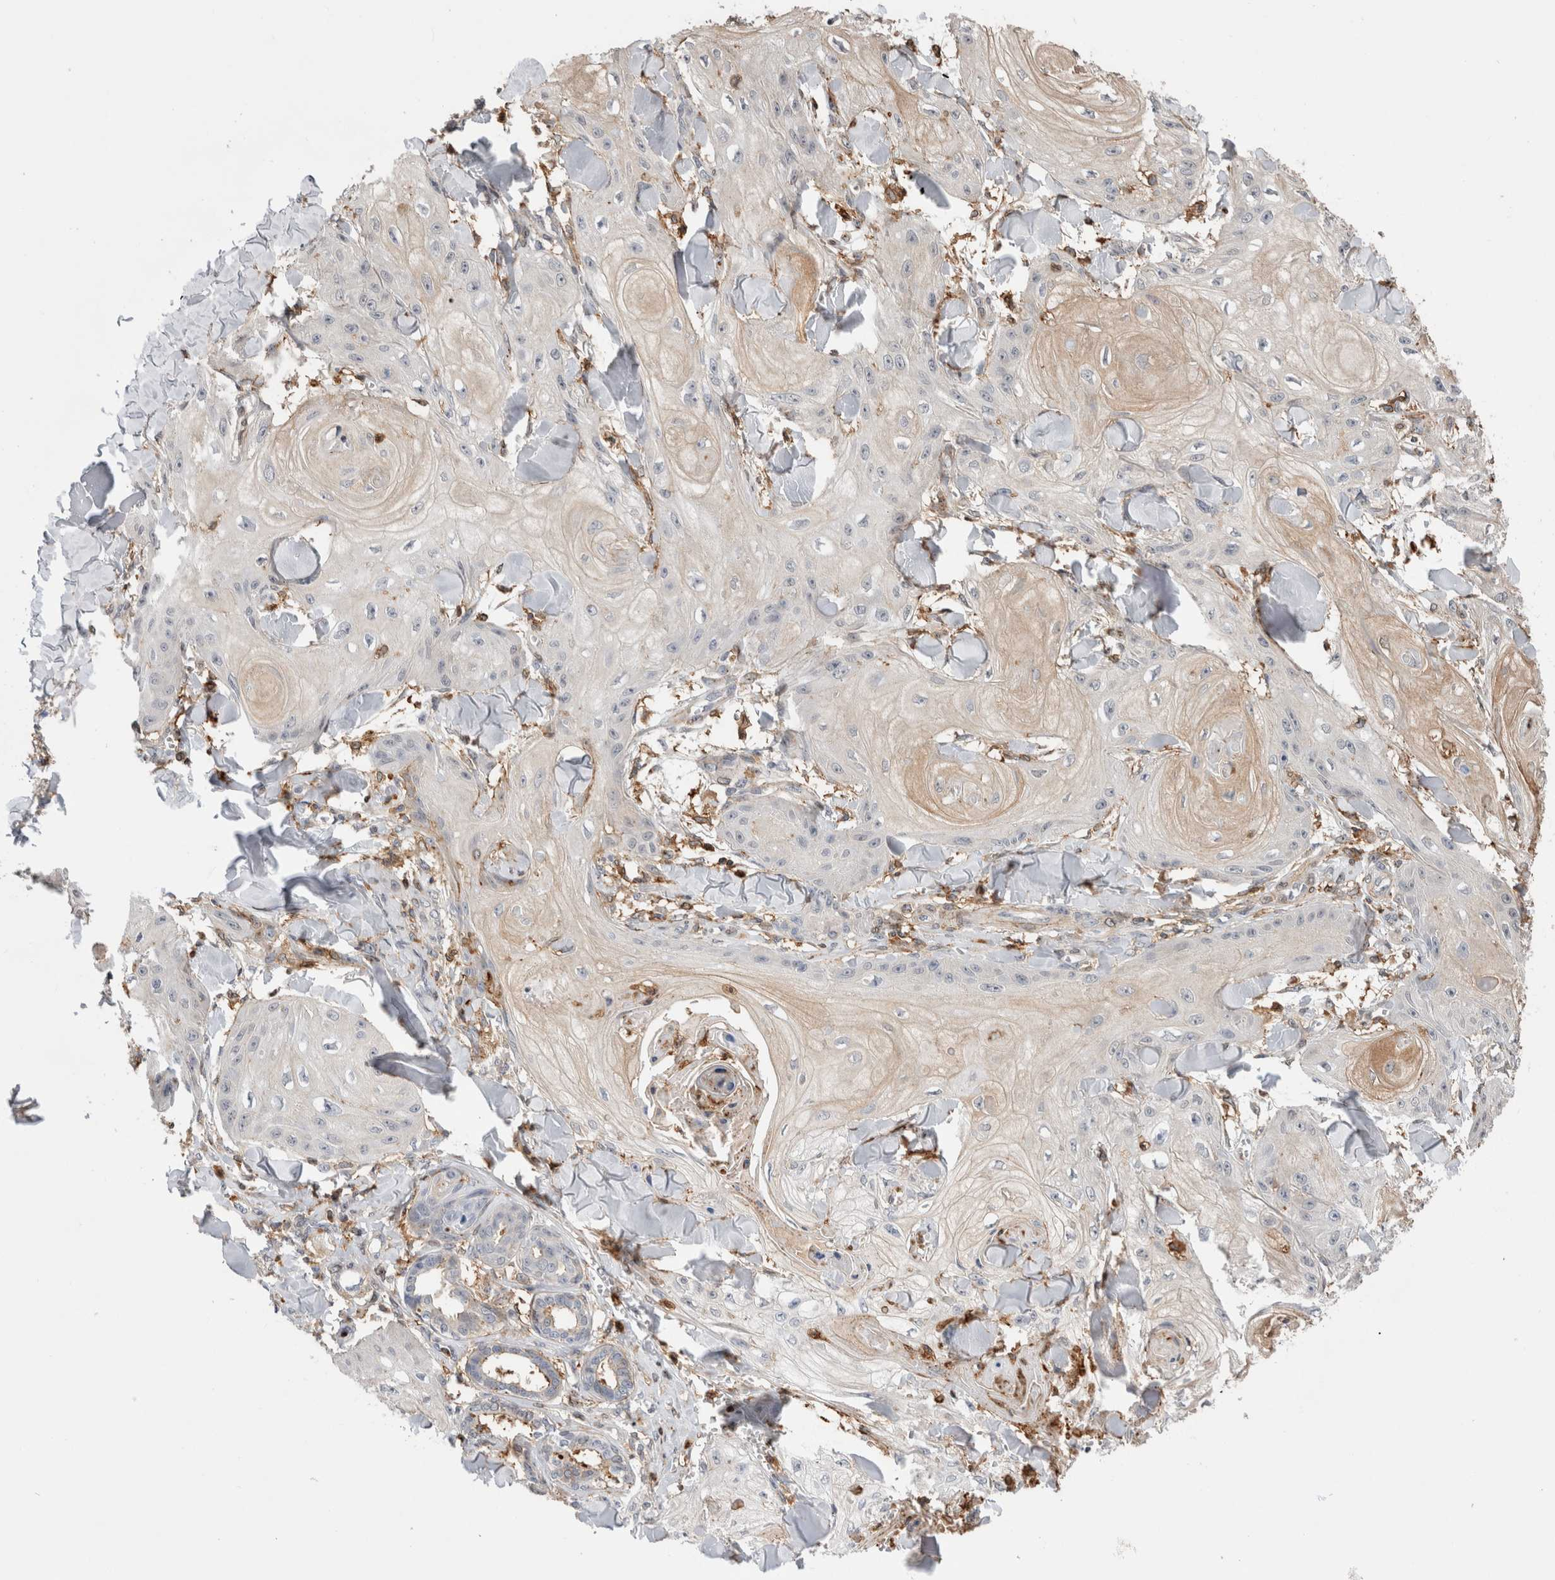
{"staining": {"intensity": "weak", "quantity": "<25%", "location": "cytoplasmic/membranous"}, "tissue": "skin cancer", "cell_type": "Tumor cells", "image_type": "cancer", "snomed": [{"axis": "morphology", "description": "Squamous cell carcinoma, NOS"}, {"axis": "topography", "description": "Skin"}], "caption": "IHC histopathology image of human skin squamous cell carcinoma stained for a protein (brown), which shows no expression in tumor cells. Nuclei are stained in blue.", "gene": "CCDC88B", "patient": {"sex": "male", "age": 74}}